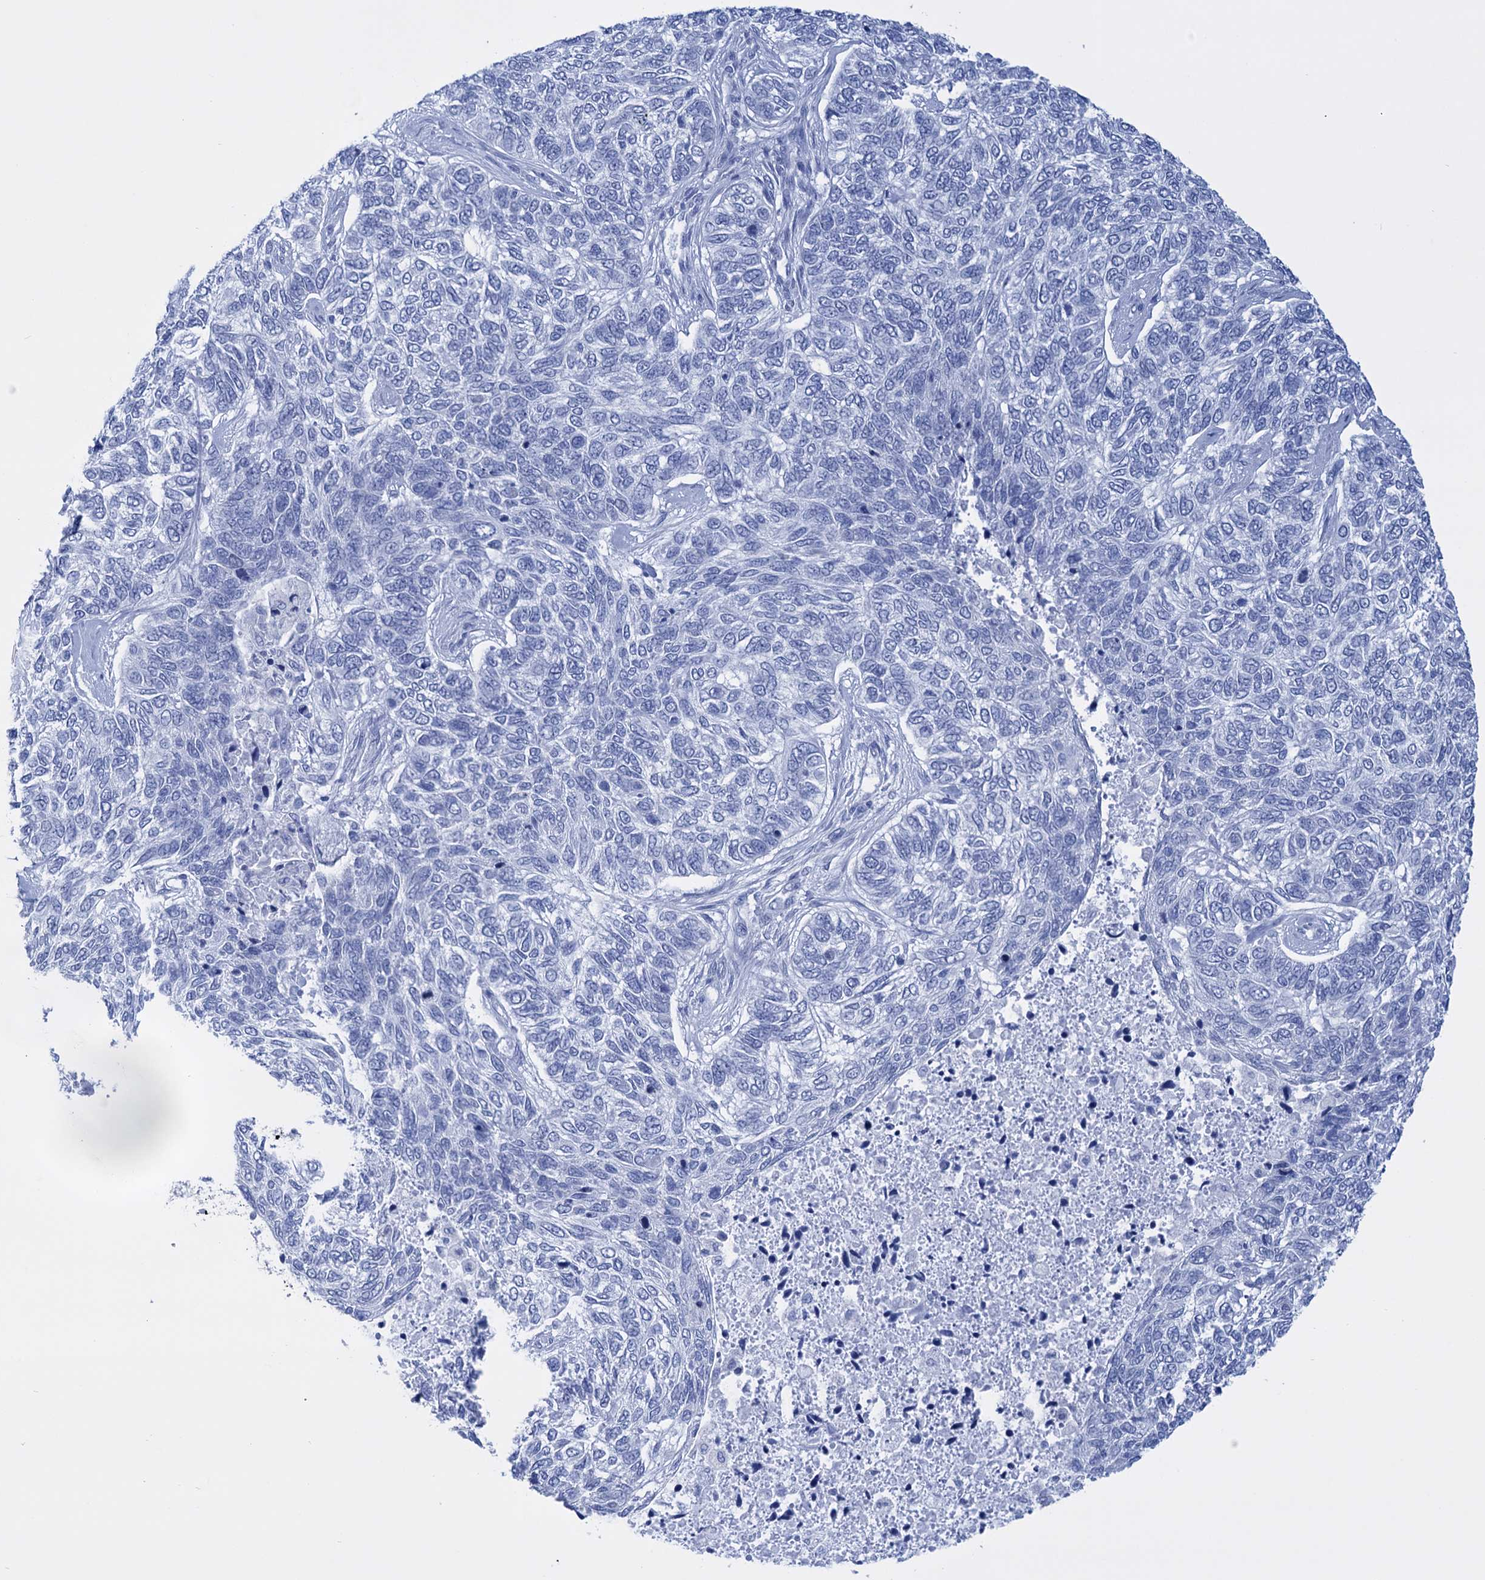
{"staining": {"intensity": "negative", "quantity": "none", "location": "none"}, "tissue": "skin cancer", "cell_type": "Tumor cells", "image_type": "cancer", "snomed": [{"axis": "morphology", "description": "Basal cell carcinoma"}, {"axis": "topography", "description": "Skin"}], "caption": "Tumor cells are negative for brown protein staining in basal cell carcinoma (skin). (Stains: DAB (3,3'-diaminobenzidine) immunohistochemistry with hematoxylin counter stain, Microscopy: brightfield microscopy at high magnification).", "gene": "FBXW12", "patient": {"sex": "female", "age": 65}}